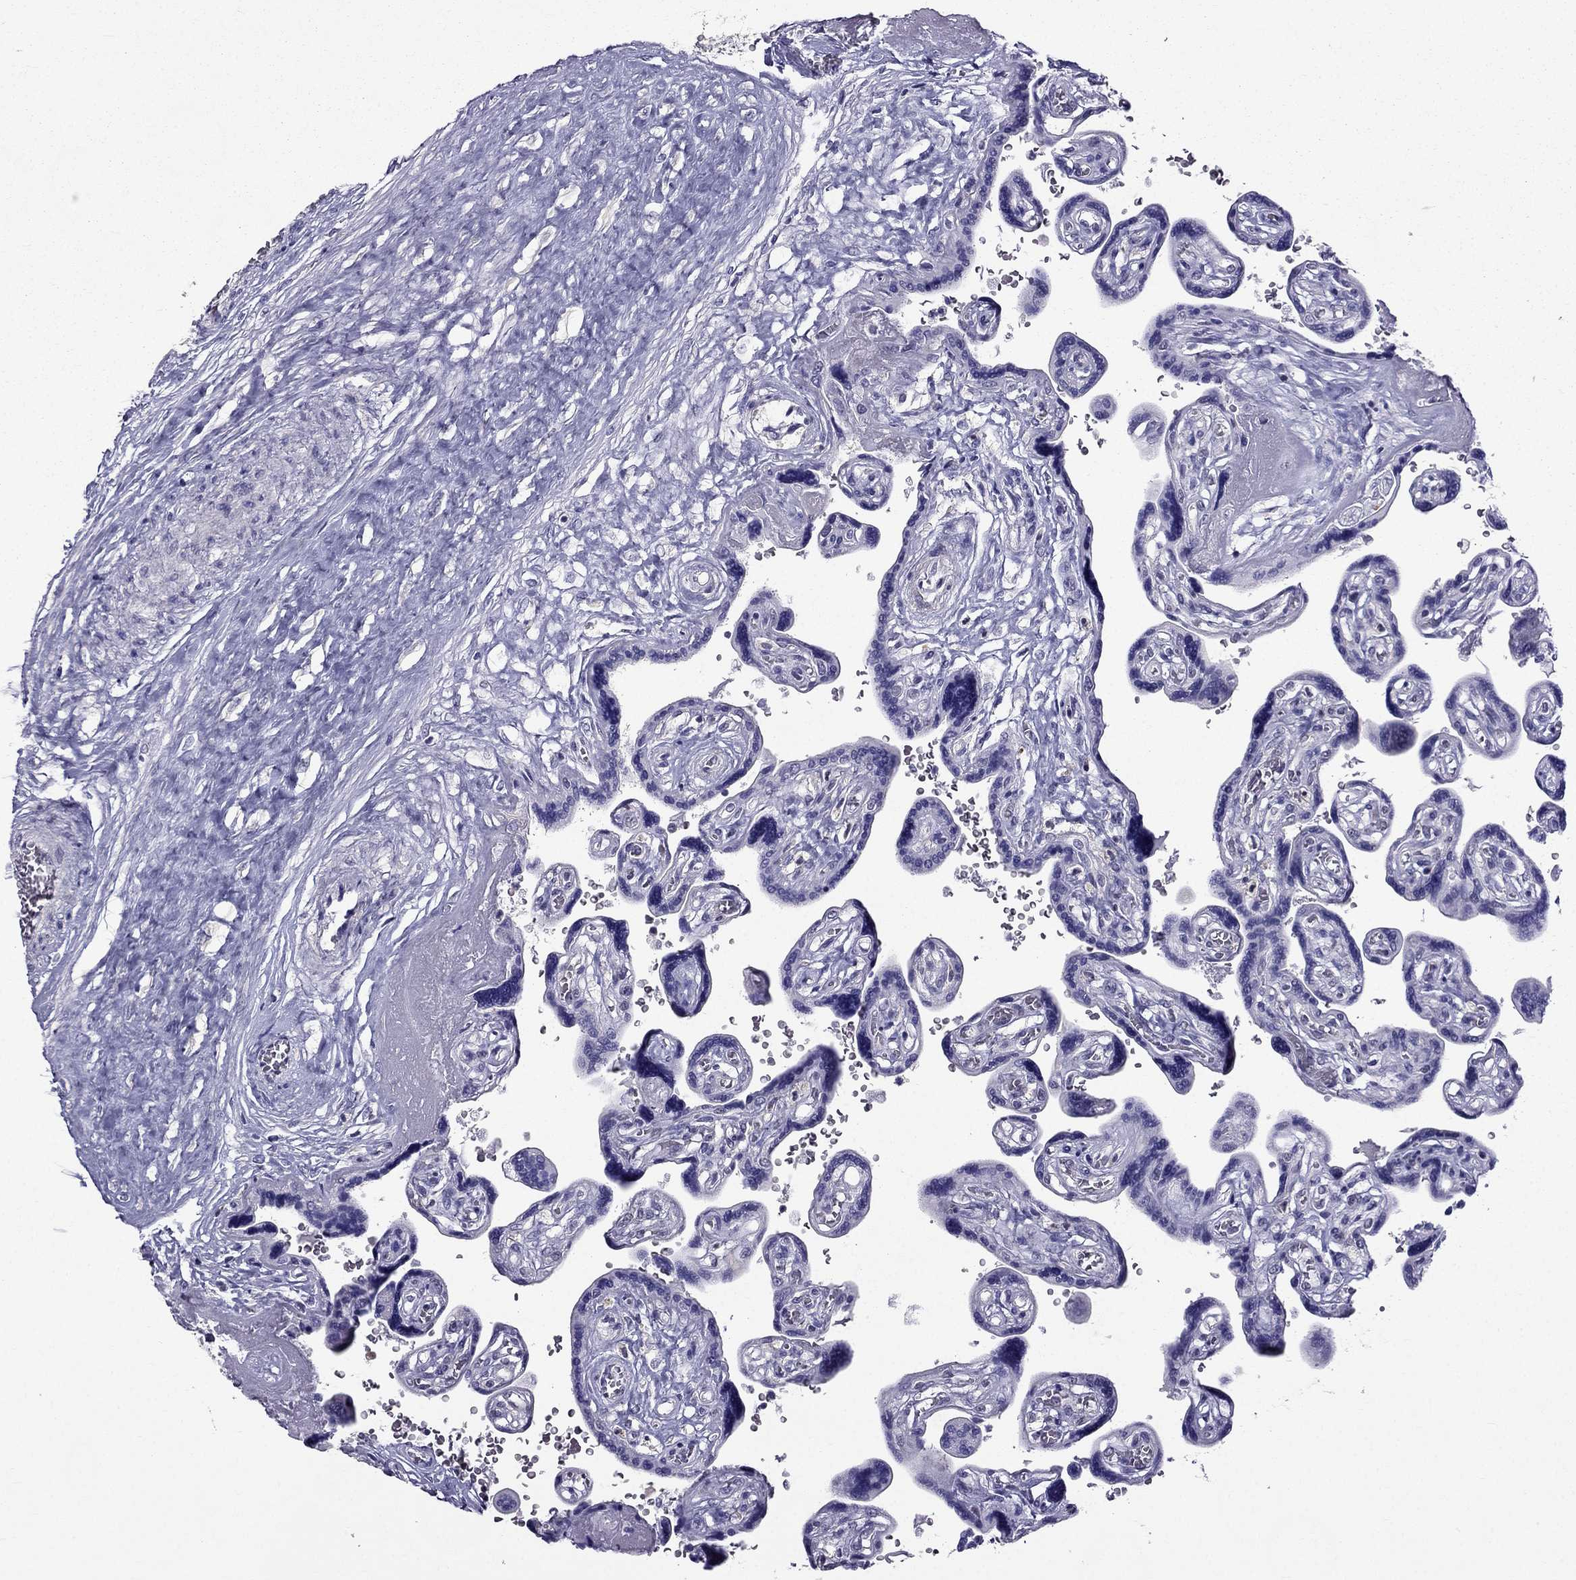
{"staining": {"intensity": "negative", "quantity": "none", "location": "none"}, "tissue": "placenta", "cell_type": "Decidual cells", "image_type": "normal", "snomed": [{"axis": "morphology", "description": "Normal tissue, NOS"}, {"axis": "topography", "description": "Placenta"}], "caption": "The photomicrograph demonstrates no significant staining in decidual cells of placenta. (DAB (3,3'-diaminobenzidine) IHC, high magnification).", "gene": "AAK1", "patient": {"sex": "female", "age": 32}}